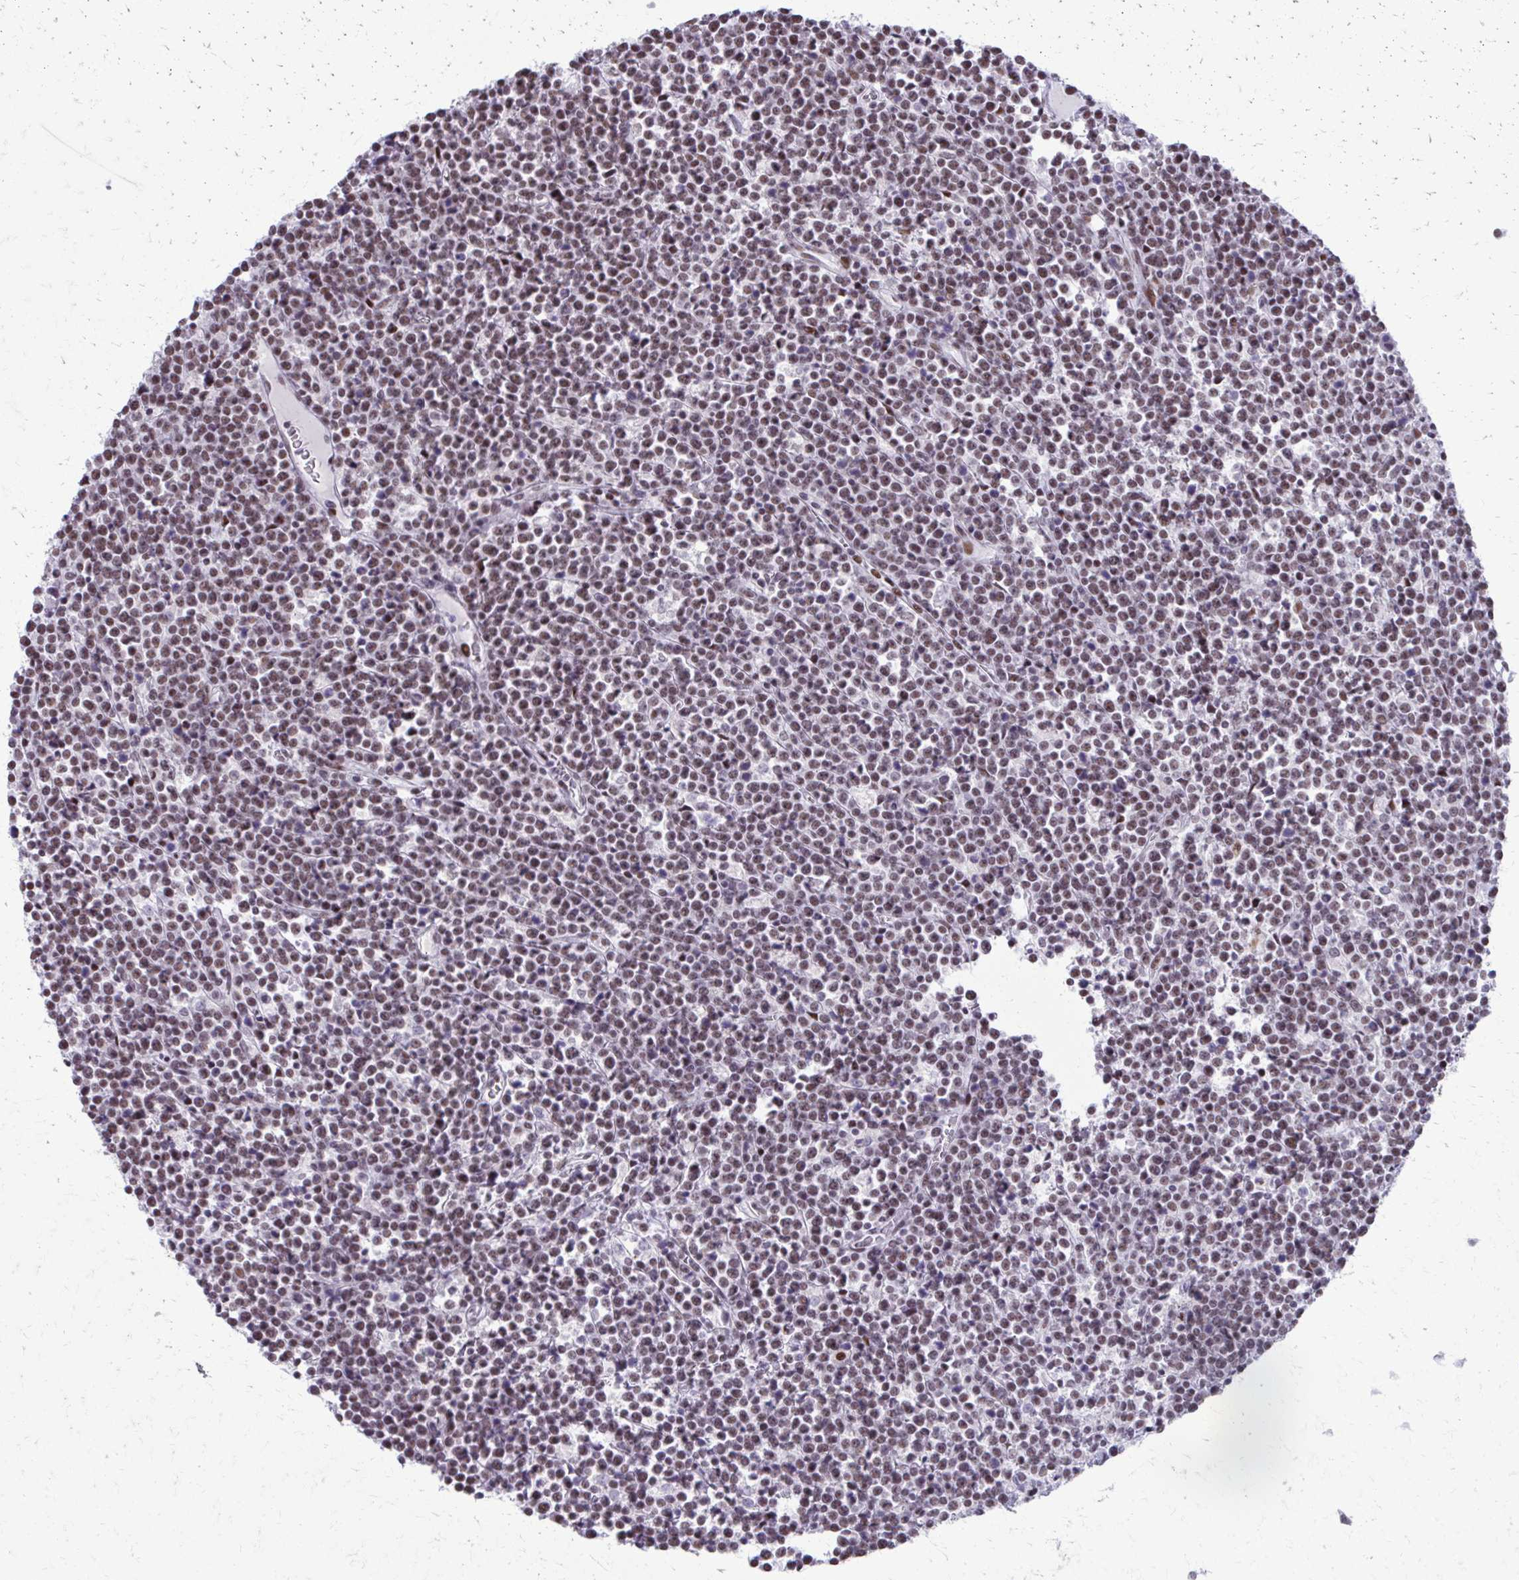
{"staining": {"intensity": "weak", "quantity": ">75%", "location": "nuclear"}, "tissue": "lymphoma", "cell_type": "Tumor cells", "image_type": "cancer", "snomed": [{"axis": "morphology", "description": "Malignant lymphoma, non-Hodgkin's type, High grade"}, {"axis": "topography", "description": "Ovary"}], "caption": "This is an image of immunohistochemistry (IHC) staining of lymphoma, which shows weak positivity in the nuclear of tumor cells.", "gene": "SS18", "patient": {"sex": "female", "age": 56}}